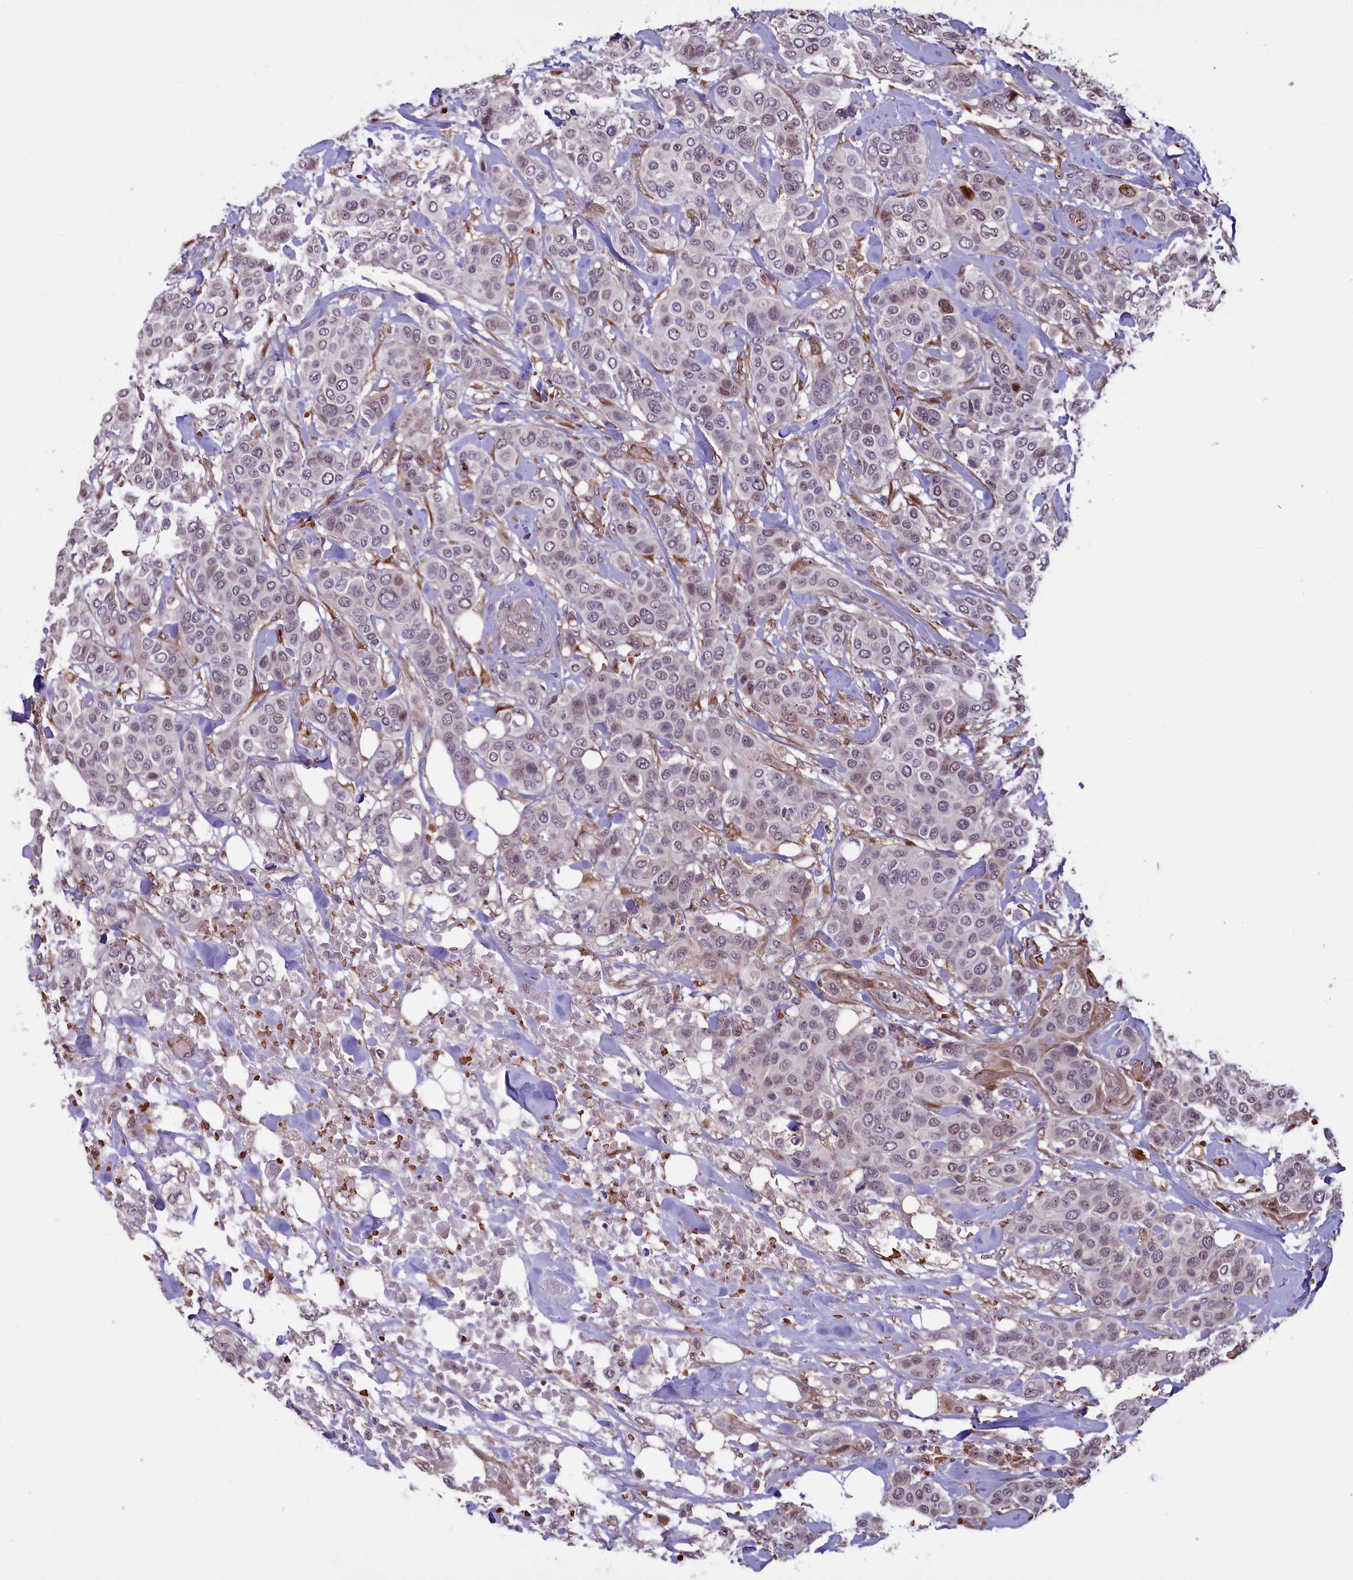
{"staining": {"intensity": "moderate", "quantity": "<25%", "location": "nuclear"}, "tissue": "breast cancer", "cell_type": "Tumor cells", "image_type": "cancer", "snomed": [{"axis": "morphology", "description": "Lobular carcinoma"}, {"axis": "topography", "description": "Breast"}], "caption": "Protein analysis of breast cancer (lobular carcinoma) tissue exhibits moderate nuclear positivity in approximately <25% of tumor cells.", "gene": "SHFL", "patient": {"sex": "female", "age": 51}}